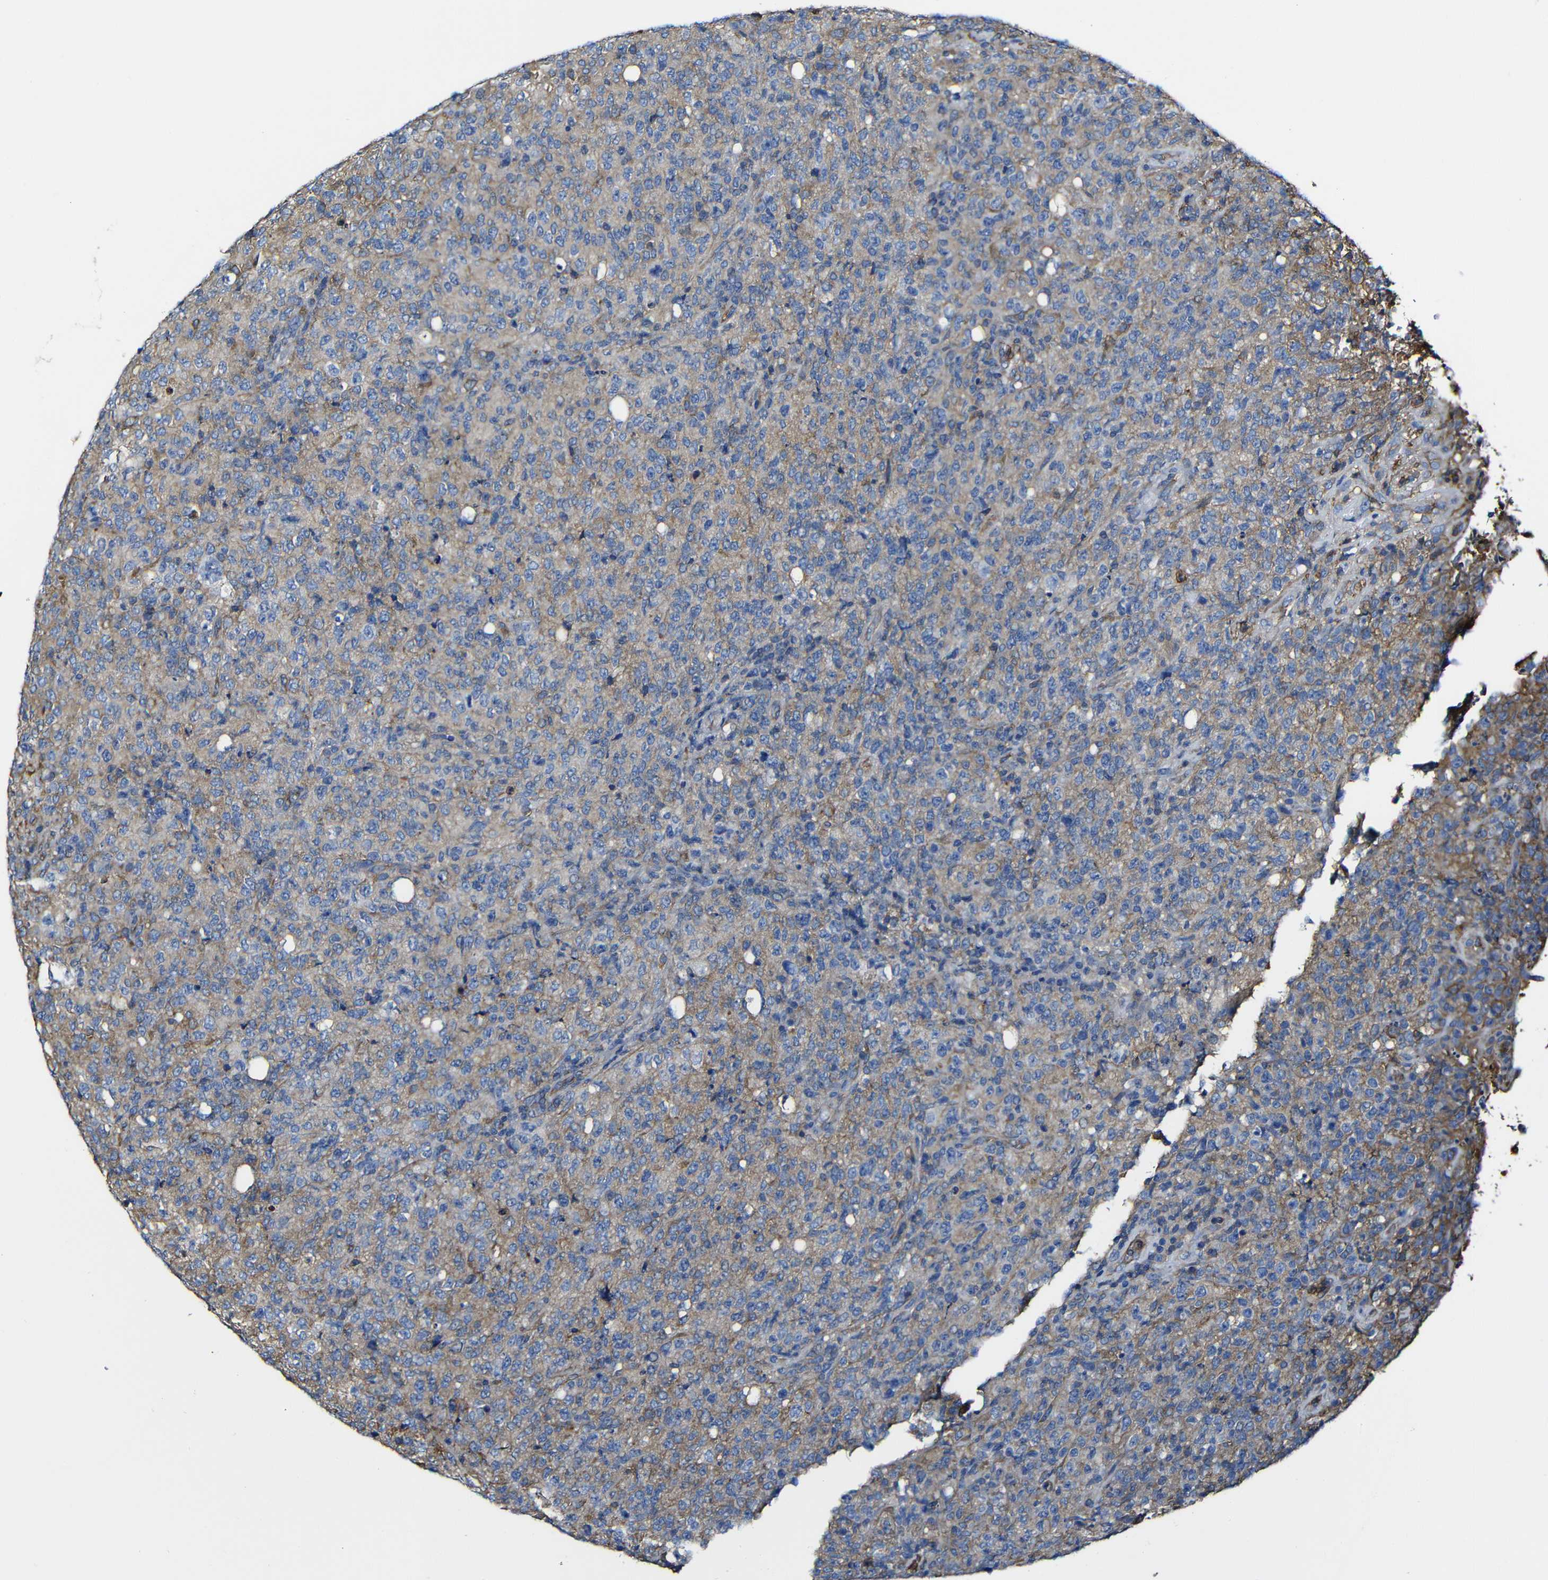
{"staining": {"intensity": "weak", "quantity": ">75%", "location": "cytoplasmic/membranous"}, "tissue": "lymphoma", "cell_type": "Tumor cells", "image_type": "cancer", "snomed": [{"axis": "morphology", "description": "Malignant lymphoma, non-Hodgkin's type, High grade"}, {"axis": "topography", "description": "Tonsil"}], "caption": "Immunohistochemical staining of malignant lymphoma, non-Hodgkin's type (high-grade) shows low levels of weak cytoplasmic/membranous staining in about >75% of tumor cells. The protein is shown in brown color, while the nuclei are stained blue.", "gene": "MSN", "patient": {"sex": "female", "age": 36}}